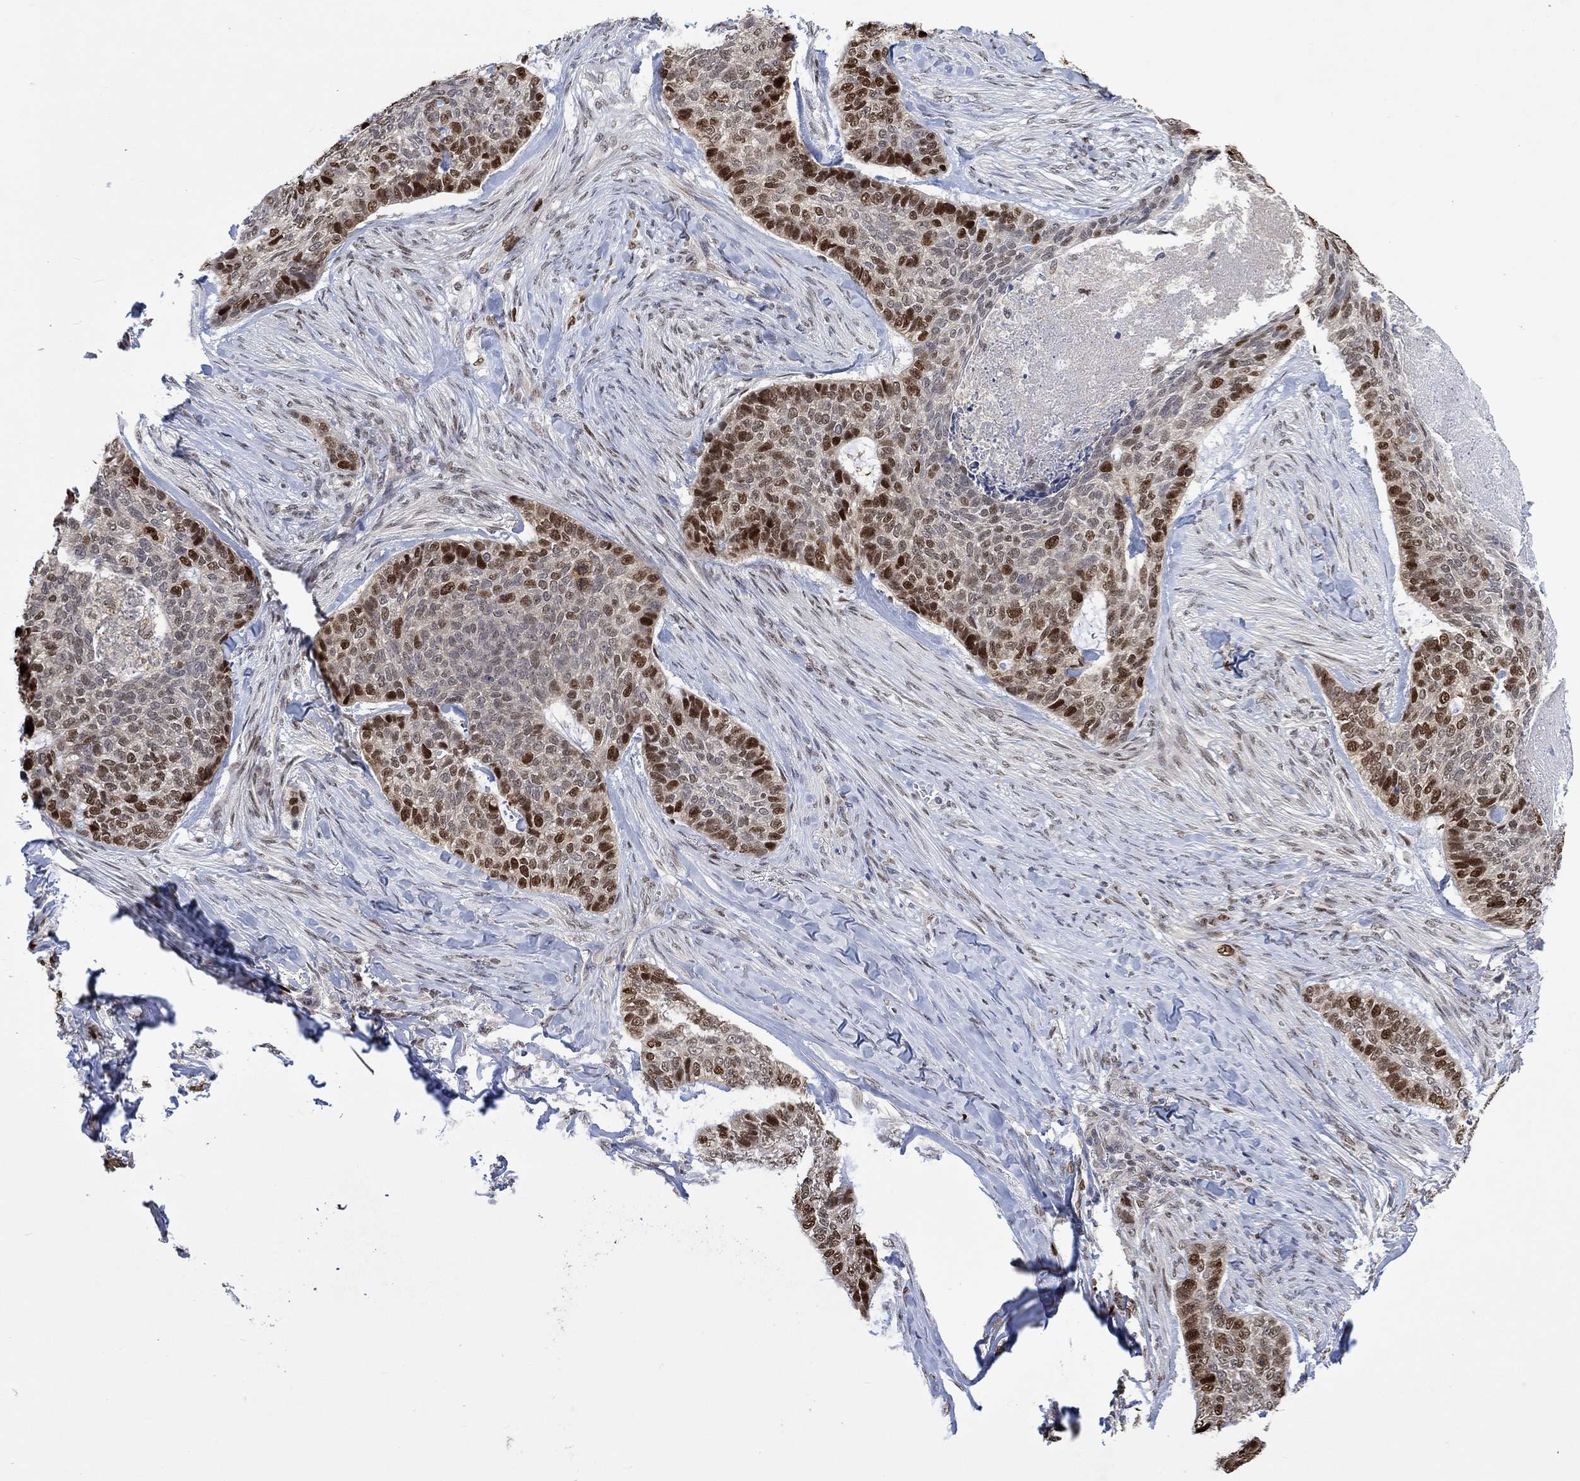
{"staining": {"intensity": "strong", "quantity": "<25%", "location": "nuclear"}, "tissue": "skin cancer", "cell_type": "Tumor cells", "image_type": "cancer", "snomed": [{"axis": "morphology", "description": "Basal cell carcinoma"}, {"axis": "topography", "description": "Skin"}], "caption": "DAB immunohistochemical staining of human basal cell carcinoma (skin) reveals strong nuclear protein staining in approximately <25% of tumor cells.", "gene": "RAD54L2", "patient": {"sex": "female", "age": 69}}